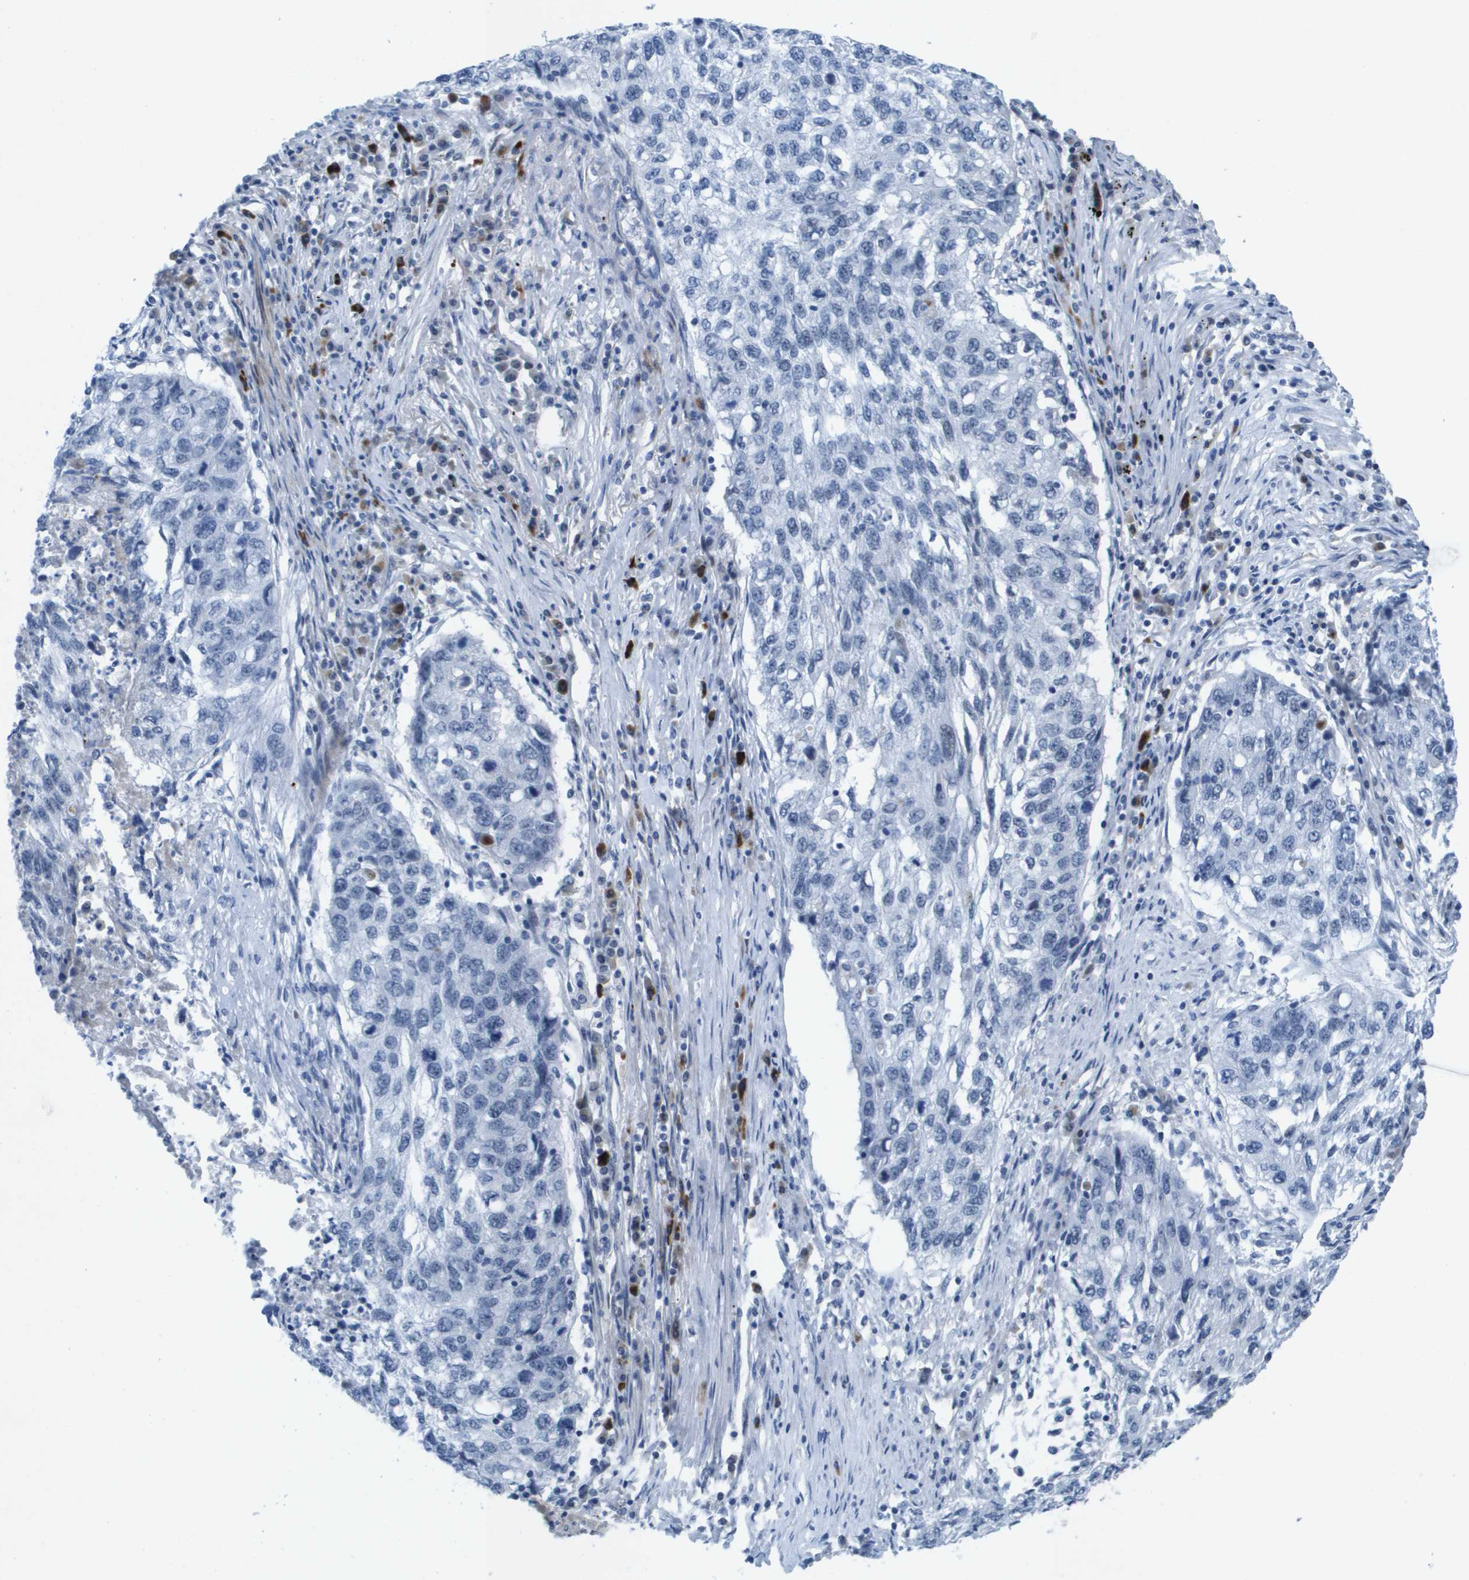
{"staining": {"intensity": "negative", "quantity": "none", "location": "none"}, "tissue": "lung cancer", "cell_type": "Tumor cells", "image_type": "cancer", "snomed": [{"axis": "morphology", "description": "Squamous cell carcinoma, NOS"}, {"axis": "topography", "description": "Lung"}], "caption": "Tumor cells show no significant expression in lung cancer. (DAB (3,3'-diaminobenzidine) IHC, high magnification).", "gene": "TP53RK", "patient": {"sex": "female", "age": 63}}